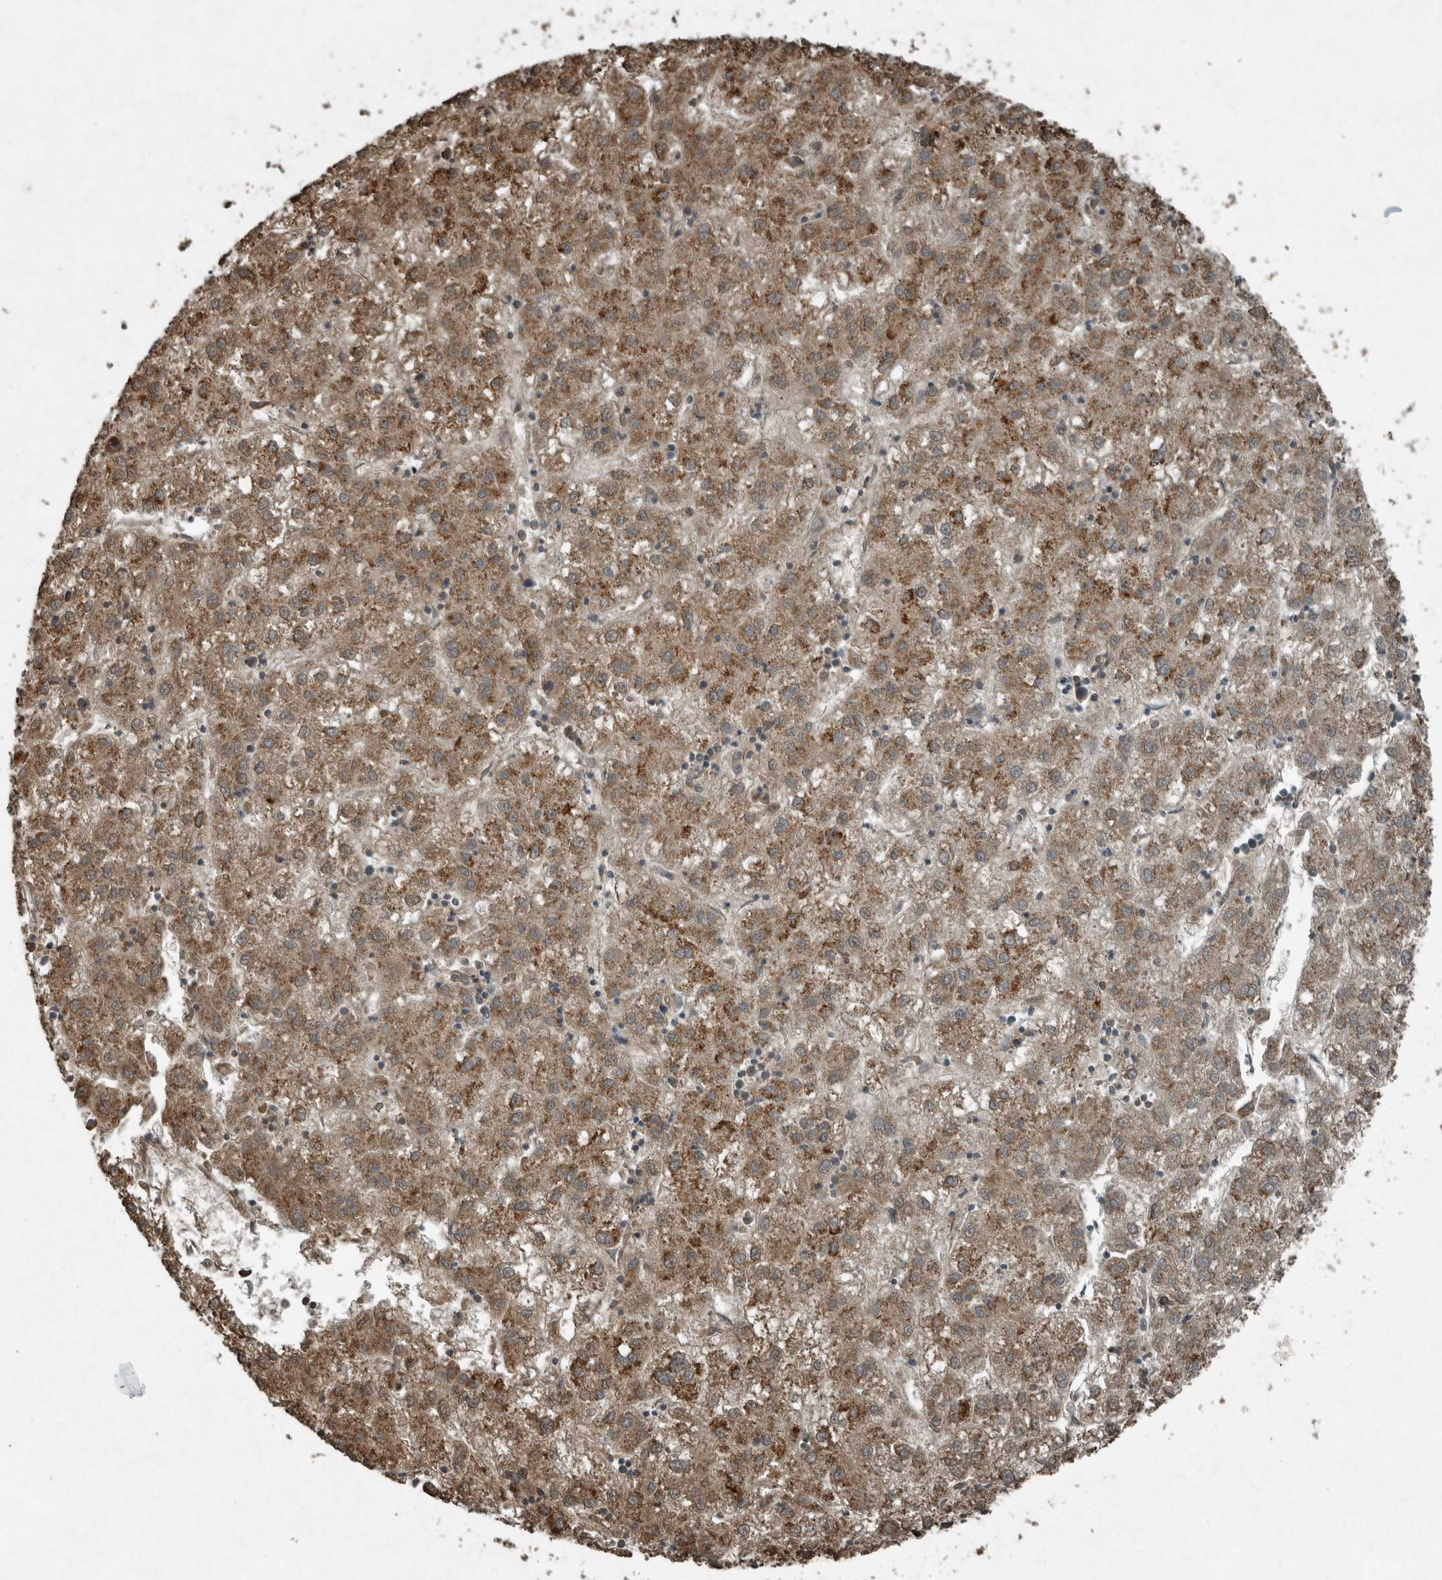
{"staining": {"intensity": "moderate", "quantity": ">75%", "location": "cytoplasmic/membranous"}, "tissue": "liver cancer", "cell_type": "Tumor cells", "image_type": "cancer", "snomed": [{"axis": "morphology", "description": "Carcinoma, Hepatocellular, NOS"}, {"axis": "topography", "description": "Liver"}], "caption": "DAB immunohistochemical staining of human liver hepatocellular carcinoma reveals moderate cytoplasmic/membranous protein staining in about >75% of tumor cells. The protein of interest is shown in brown color, while the nuclei are stained blue.", "gene": "ARHGEF12", "patient": {"sex": "male", "age": 72}}